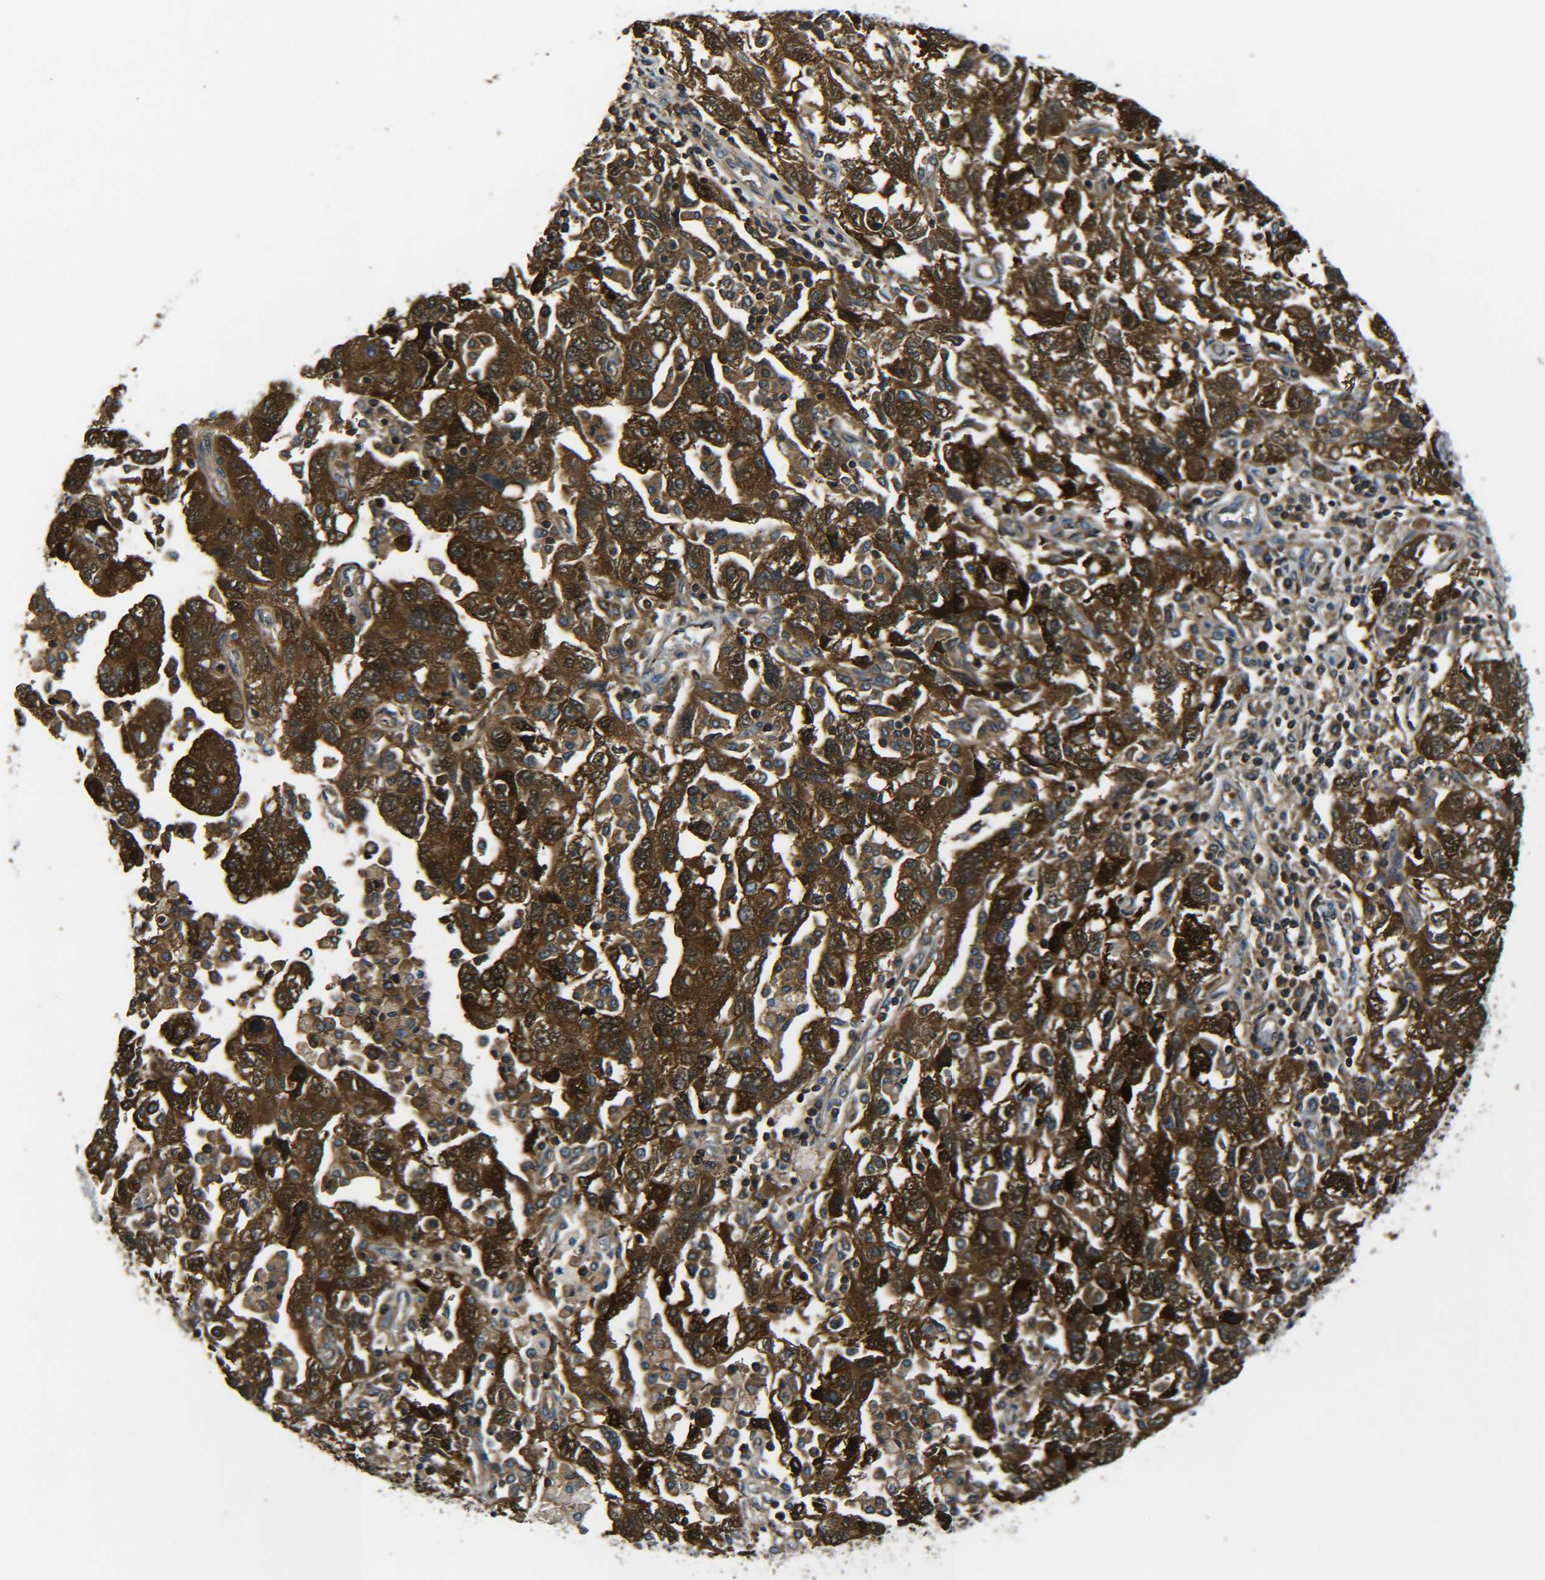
{"staining": {"intensity": "strong", "quantity": ">75%", "location": "cytoplasmic/membranous"}, "tissue": "ovarian cancer", "cell_type": "Tumor cells", "image_type": "cancer", "snomed": [{"axis": "morphology", "description": "Carcinoma, NOS"}, {"axis": "morphology", "description": "Cystadenocarcinoma, serous, NOS"}, {"axis": "topography", "description": "Ovary"}], "caption": "An immunohistochemistry (IHC) histopathology image of neoplastic tissue is shown. Protein staining in brown highlights strong cytoplasmic/membranous positivity in carcinoma (ovarian) within tumor cells.", "gene": "PREB", "patient": {"sex": "female", "age": 69}}